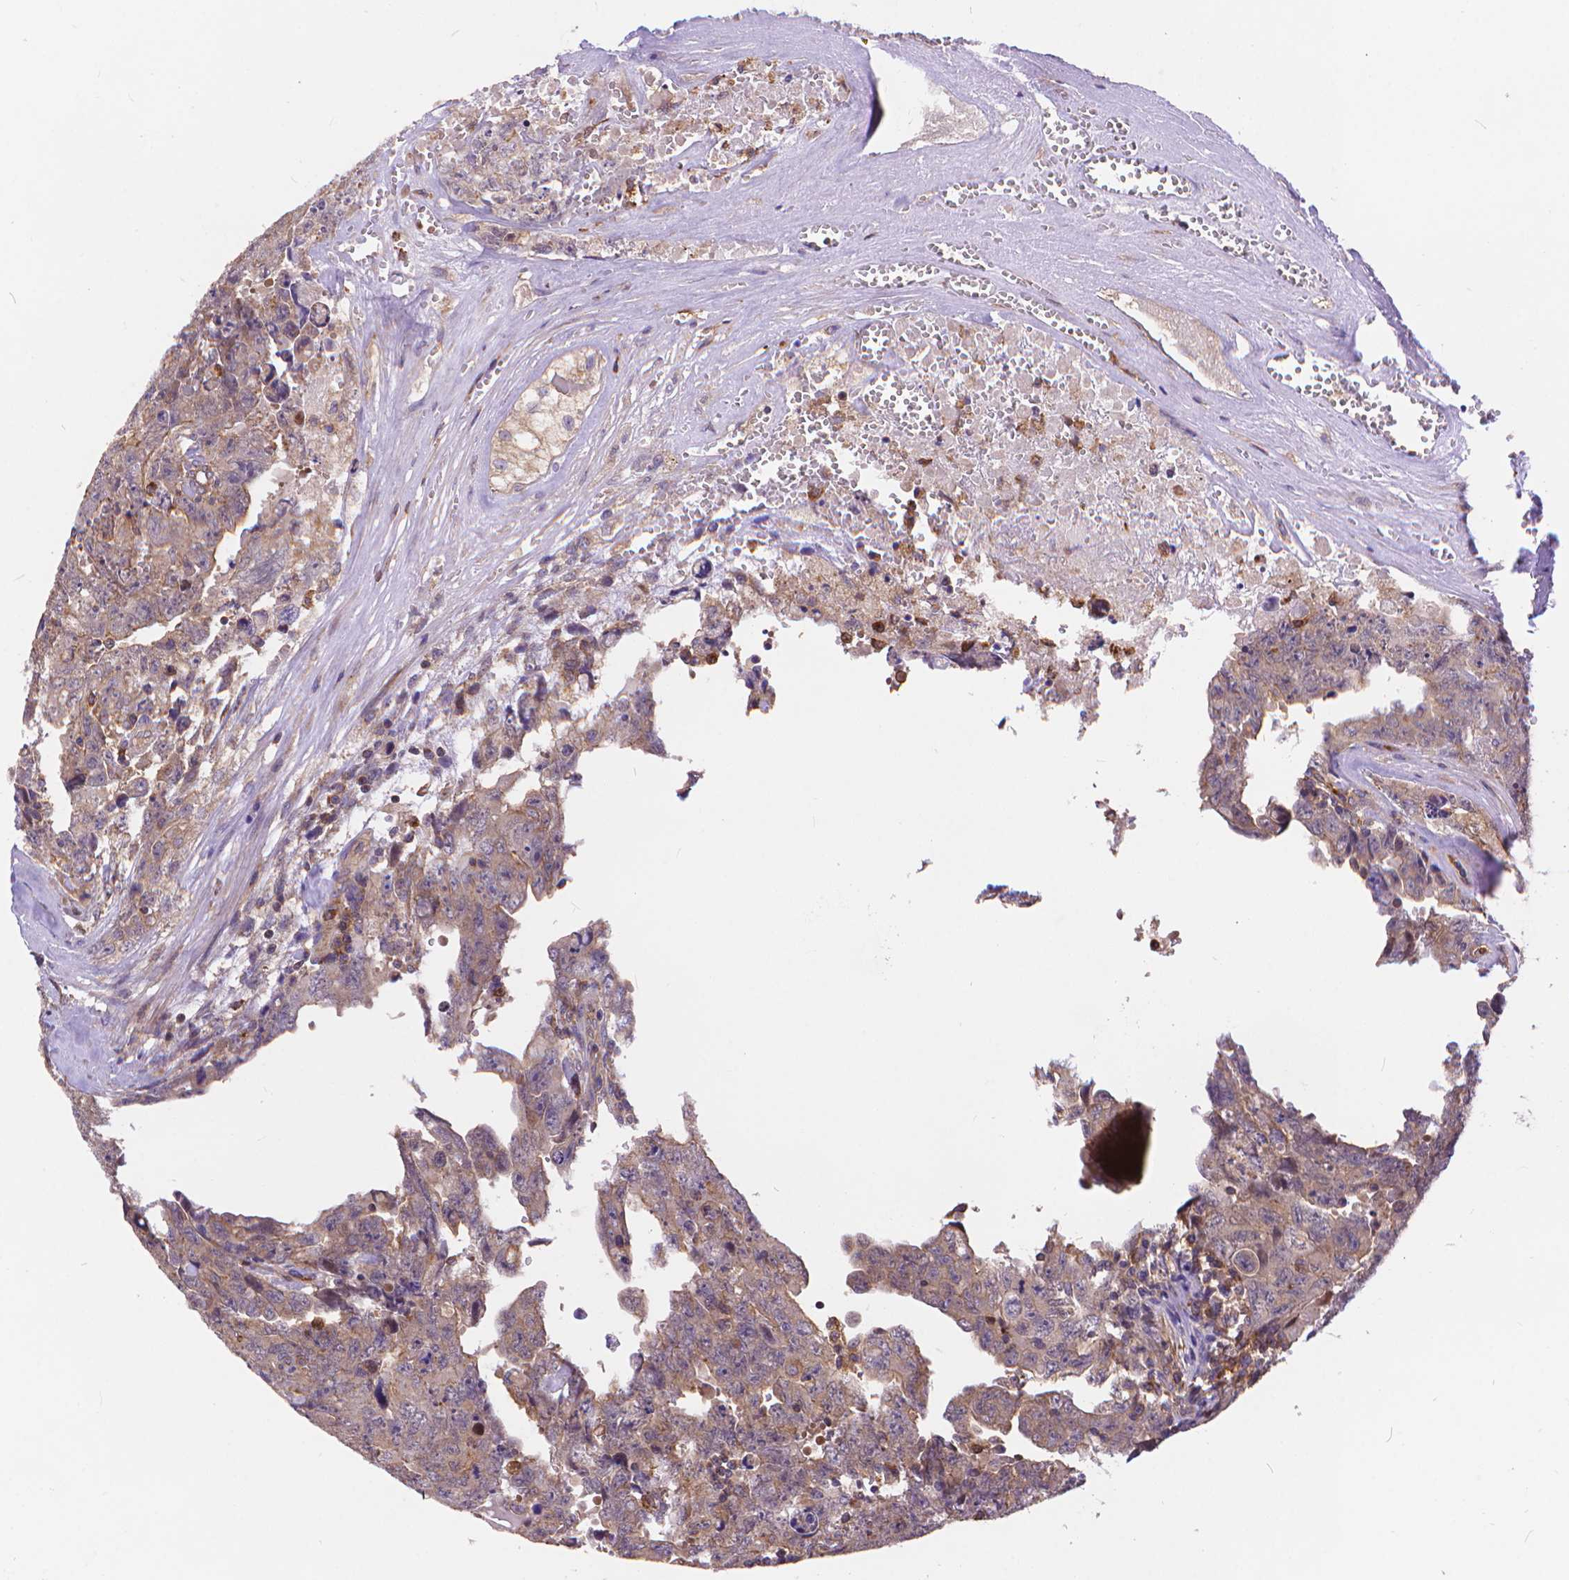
{"staining": {"intensity": "weak", "quantity": ">75%", "location": "cytoplasmic/membranous"}, "tissue": "testis cancer", "cell_type": "Tumor cells", "image_type": "cancer", "snomed": [{"axis": "morphology", "description": "Carcinoma, Embryonal, NOS"}, {"axis": "topography", "description": "Testis"}], "caption": "IHC (DAB) staining of human embryonal carcinoma (testis) demonstrates weak cytoplasmic/membranous protein expression in approximately >75% of tumor cells. The protein of interest is stained brown, and the nuclei are stained in blue (DAB IHC with brightfield microscopy, high magnification).", "gene": "ARAP1", "patient": {"sex": "male", "age": 24}}